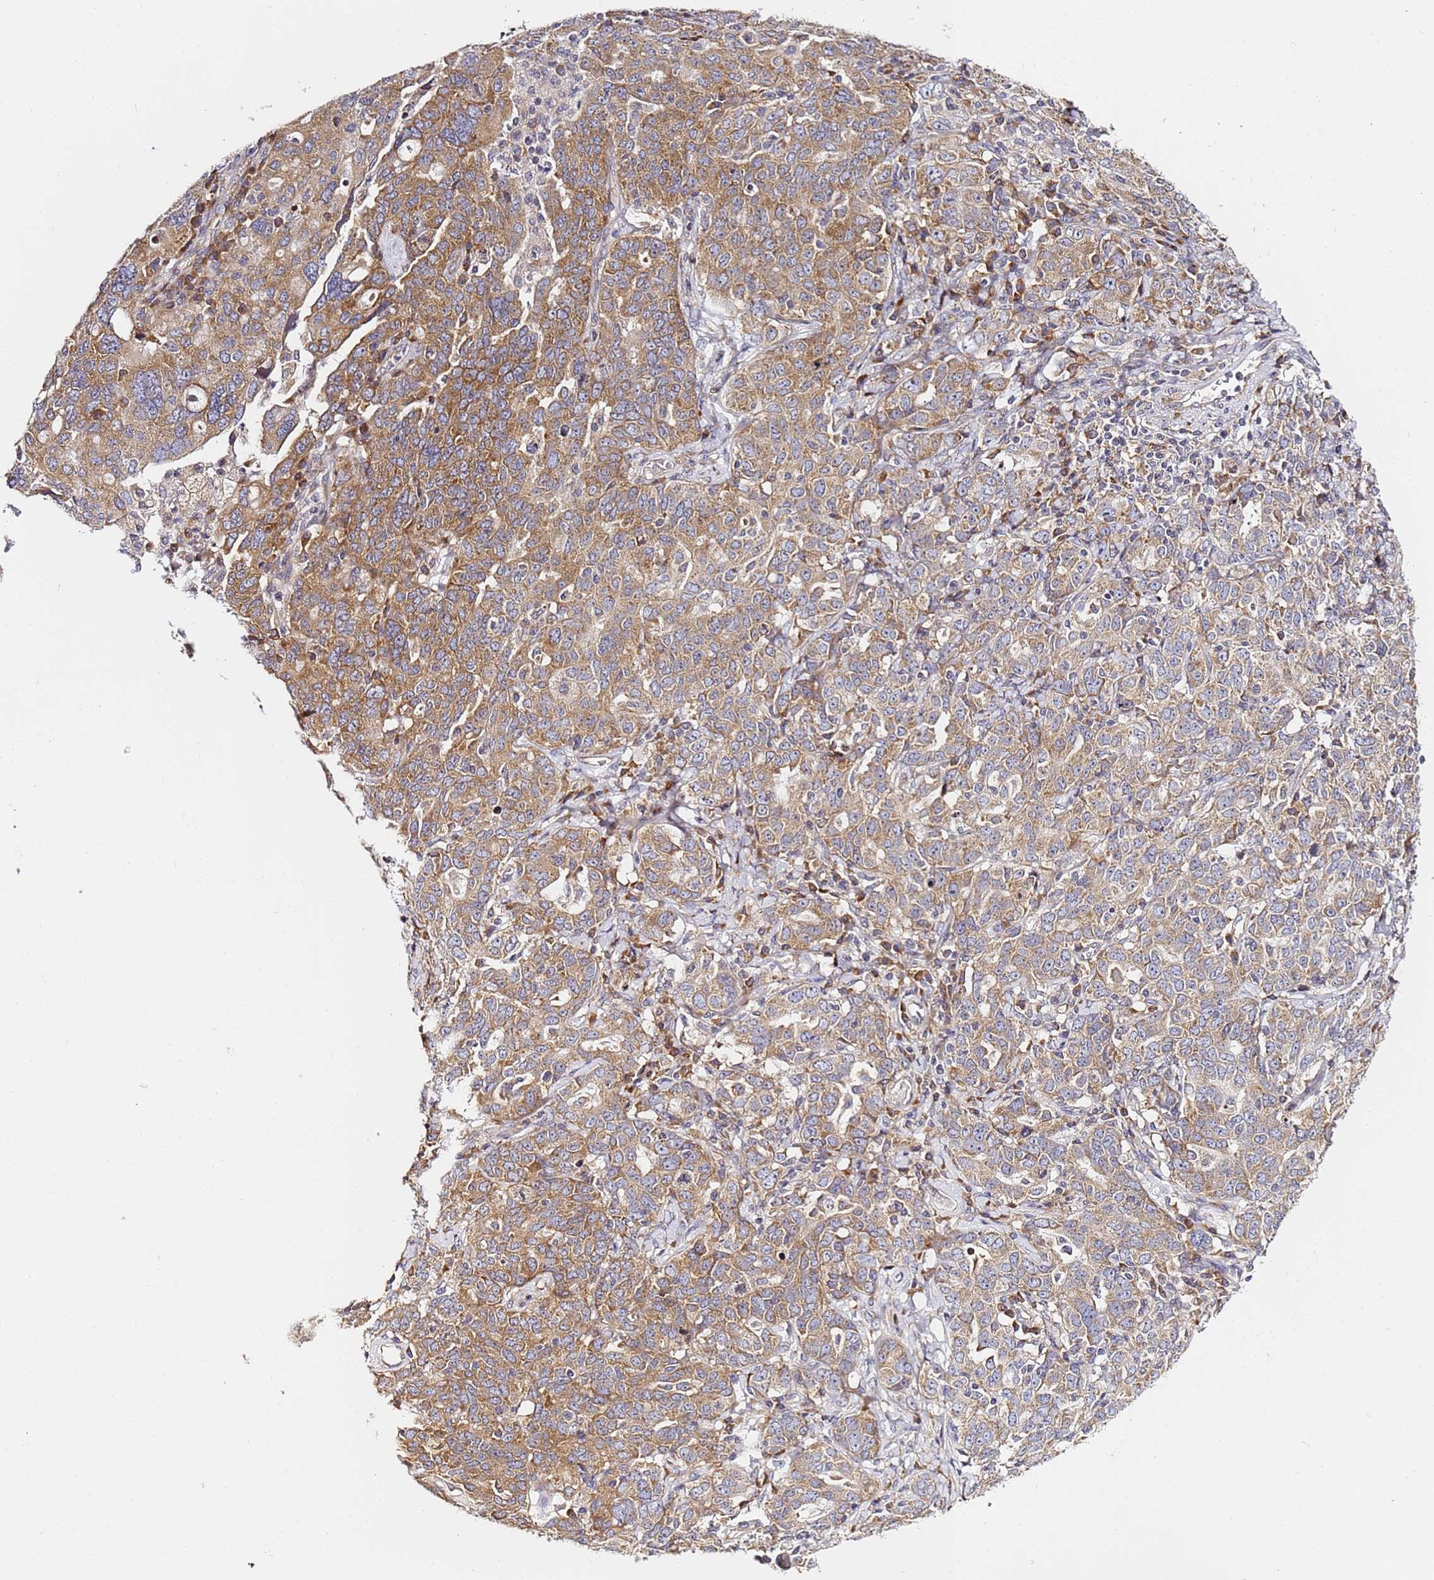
{"staining": {"intensity": "moderate", "quantity": ">75%", "location": "cytoplasmic/membranous"}, "tissue": "ovarian cancer", "cell_type": "Tumor cells", "image_type": "cancer", "snomed": [{"axis": "morphology", "description": "Carcinoma, endometroid"}, {"axis": "topography", "description": "Ovary"}], "caption": "Immunohistochemistry image of ovarian endometroid carcinoma stained for a protein (brown), which reveals medium levels of moderate cytoplasmic/membranous staining in approximately >75% of tumor cells.", "gene": "RPL13A", "patient": {"sex": "female", "age": 62}}